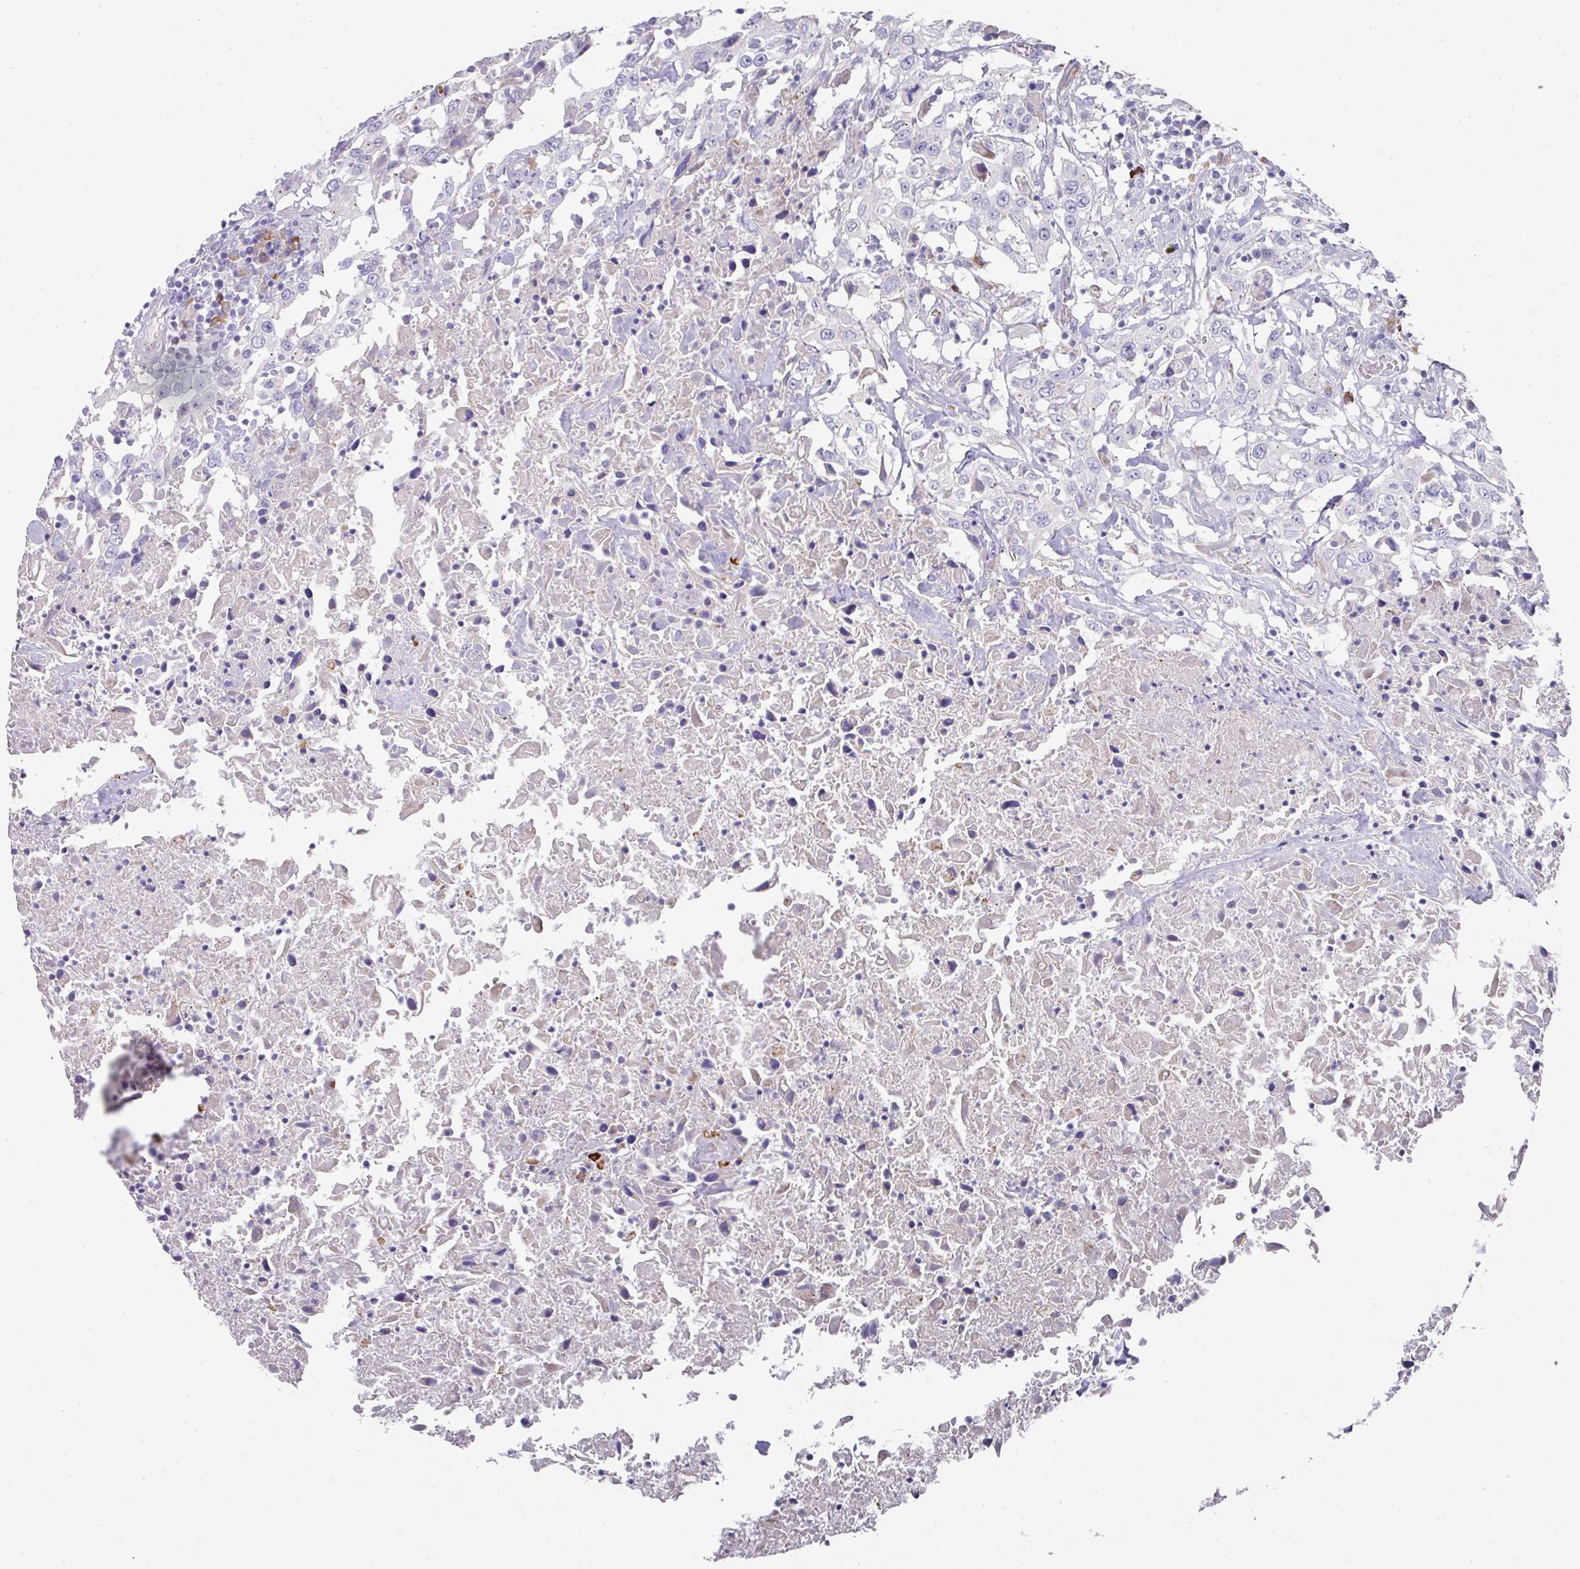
{"staining": {"intensity": "negative", "quantity": "none", "location": "none"}, "tissue": "urothelial cancer", "cell_type": "Tumor cells", "image_type": "cancer", "snomed": [{"axis": "morphology", "description": "Urothelial carcinoma, High grade"}, {"axis": "topography", "description": "Urinary bladder"}], "caption": "Immunohistochemistry histopathology image of human urothelial cancer stained for a protein (brown), which shows no expression in tumor cells.", "gene": "IL4R", "patient": {"sex": "male", "age": 61}}